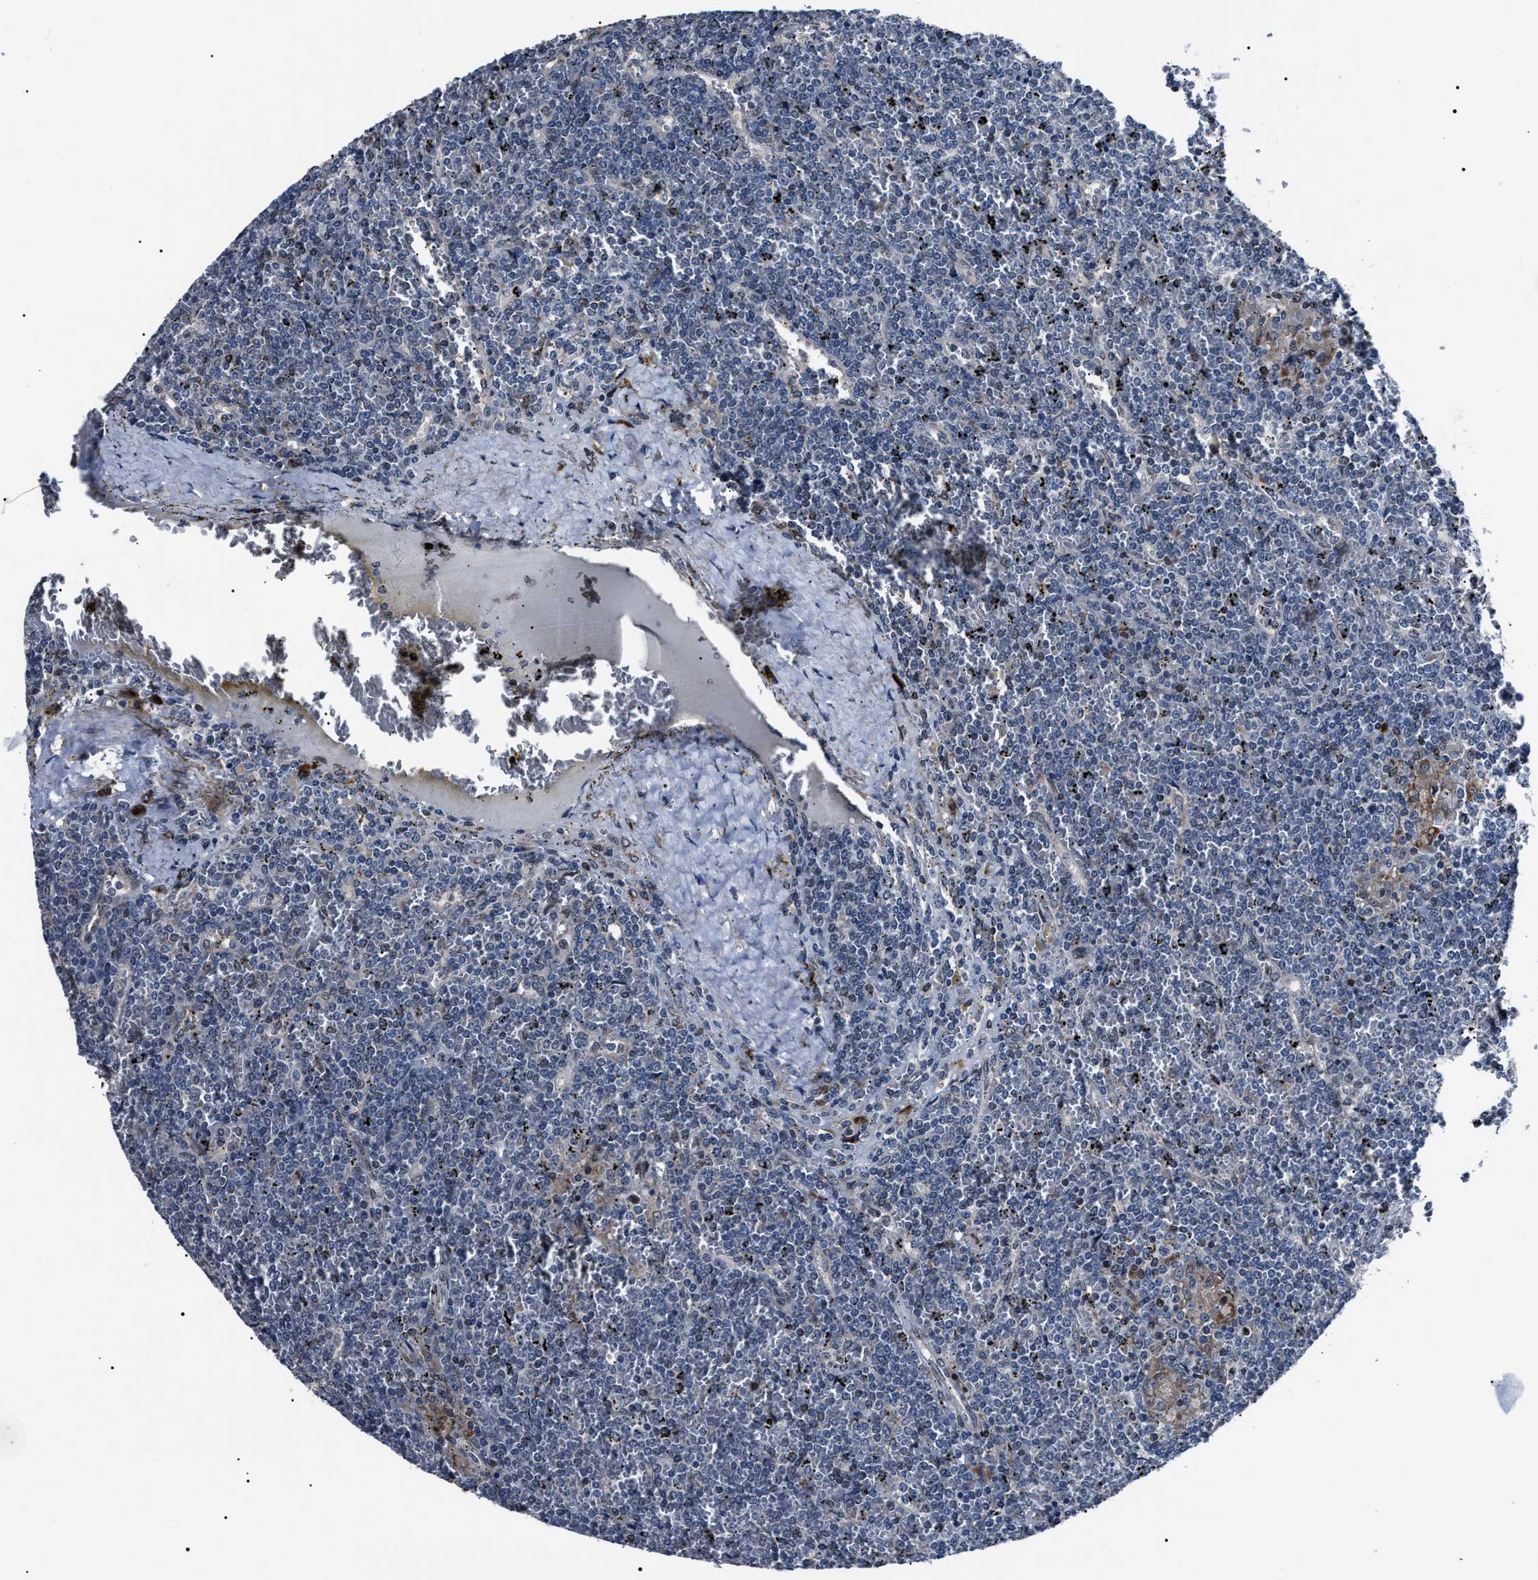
{"staining": {"intensity": "negative", "quantity": "none", "location": "none"}, "tissue": "lymphoma", "cell_type": "Tumor cells", "image_type": "cancer", "snomed": [{"axis": "morphology", "description": "Malignant lymphoma, non-Hodgkin's type, Low grade"}, {"axis": "topography", "description": "Spleen"}], "caption": "Immunohistochemical staining of malignant lymphoma, non-Hodgkin's type (low-grade) shows no significant positivity in tumor cells.", "gene": "LRRC14", "patient": {"sex": "female", "age": 19}}